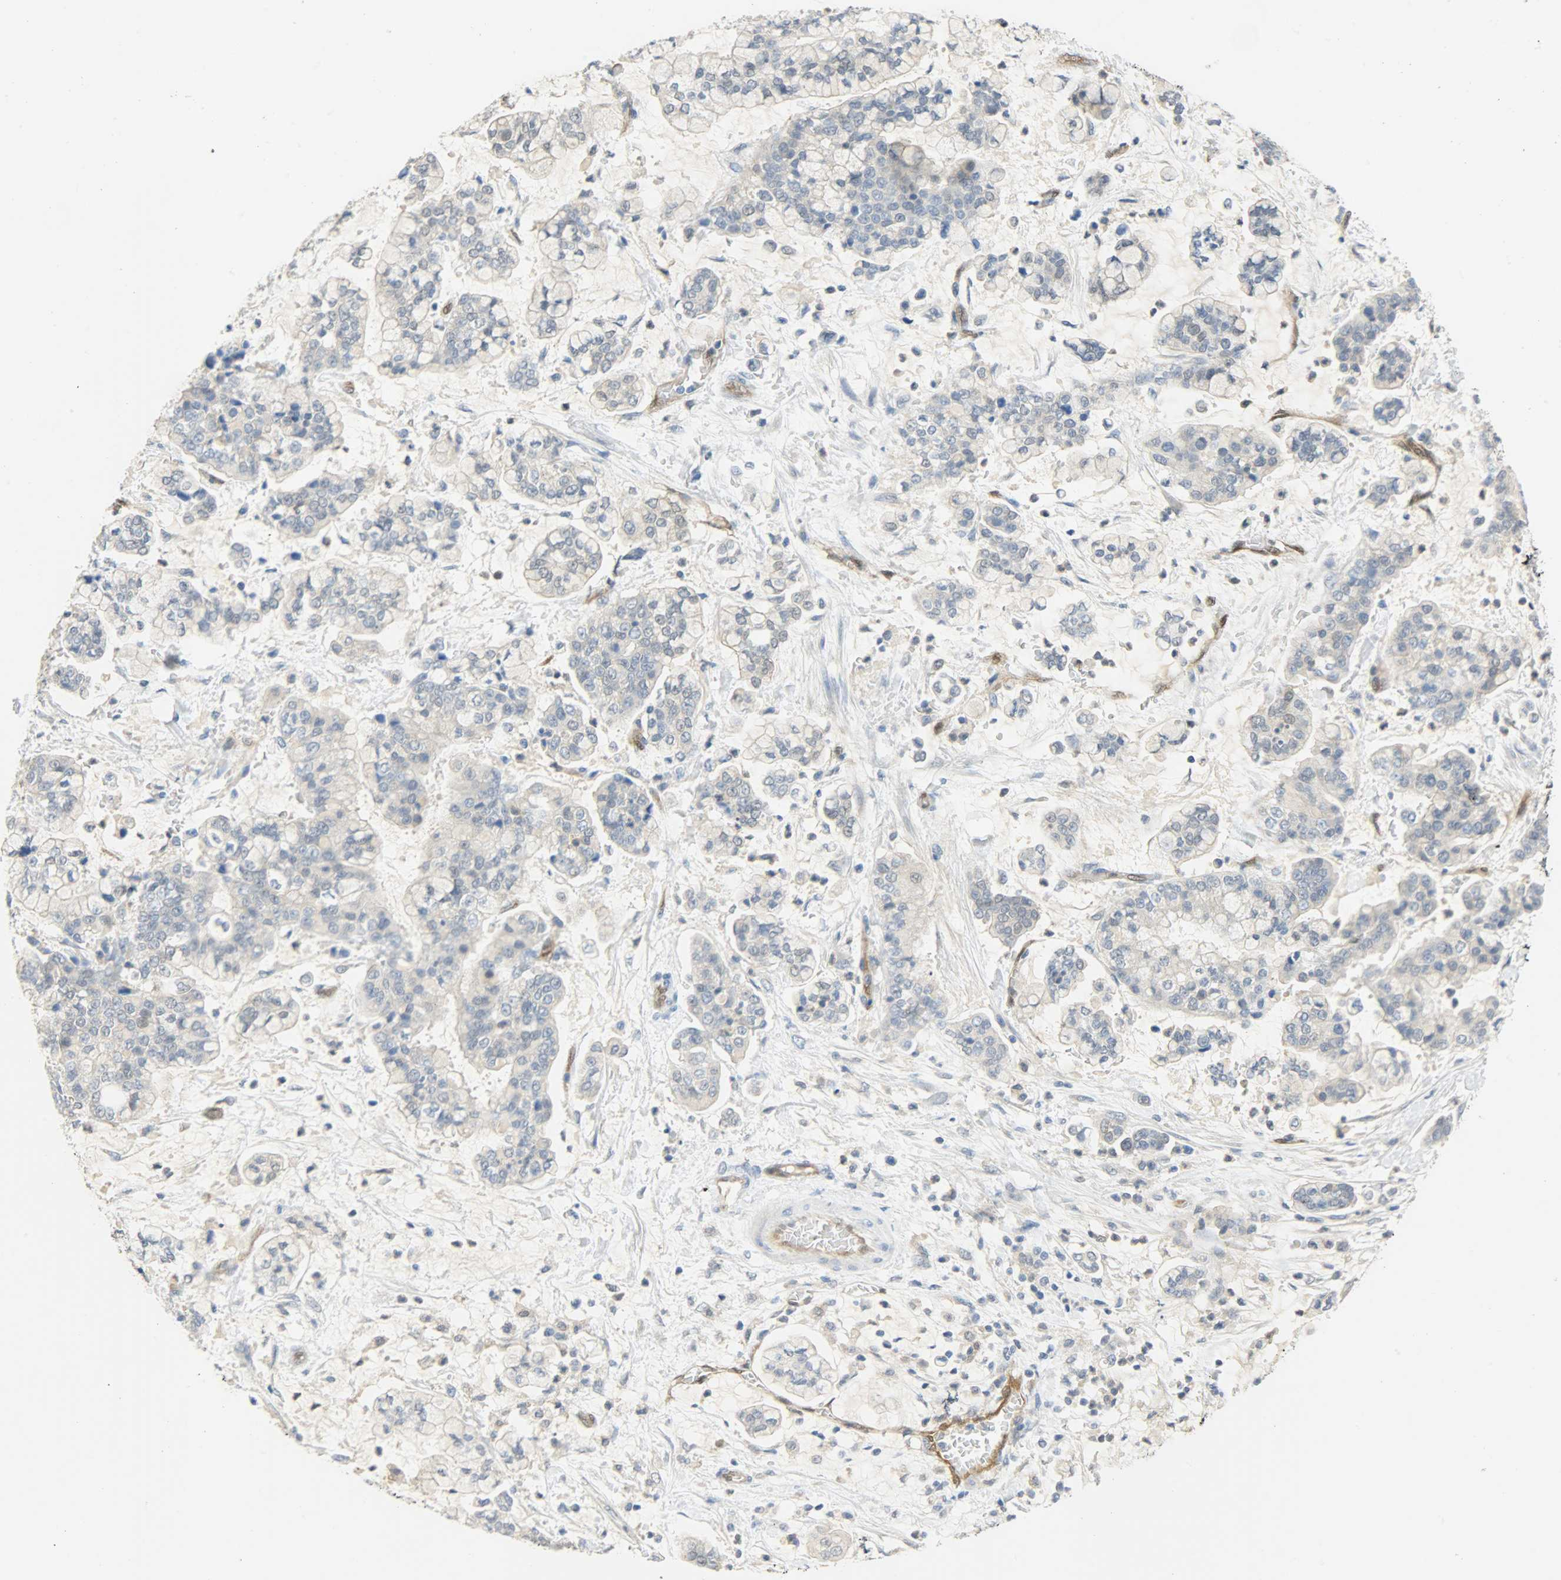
{"staining": {"intensity": "negative", "quantity": "none", "location": "none"}, "tissue": "stomach cancer", "cell_type": "Tumor cells", "image_type": "cancer", "snomed": [{"axis": "morphology", "description": "Normal tissue, NOS"}, {"axis": "morphology", "description": "Adenocarcinoma, NOS"}, {"axis": "topography", "description": "Stomach, upper"}, {"axis": "topography", "description": "Stomach"}], "caption": "This is a image of IHC staining of stomach adenocarcinoma, which shows no expression in tumor cells.", "gene": "FKBP1A", "patient": {"sex": "male", "age": 76}}